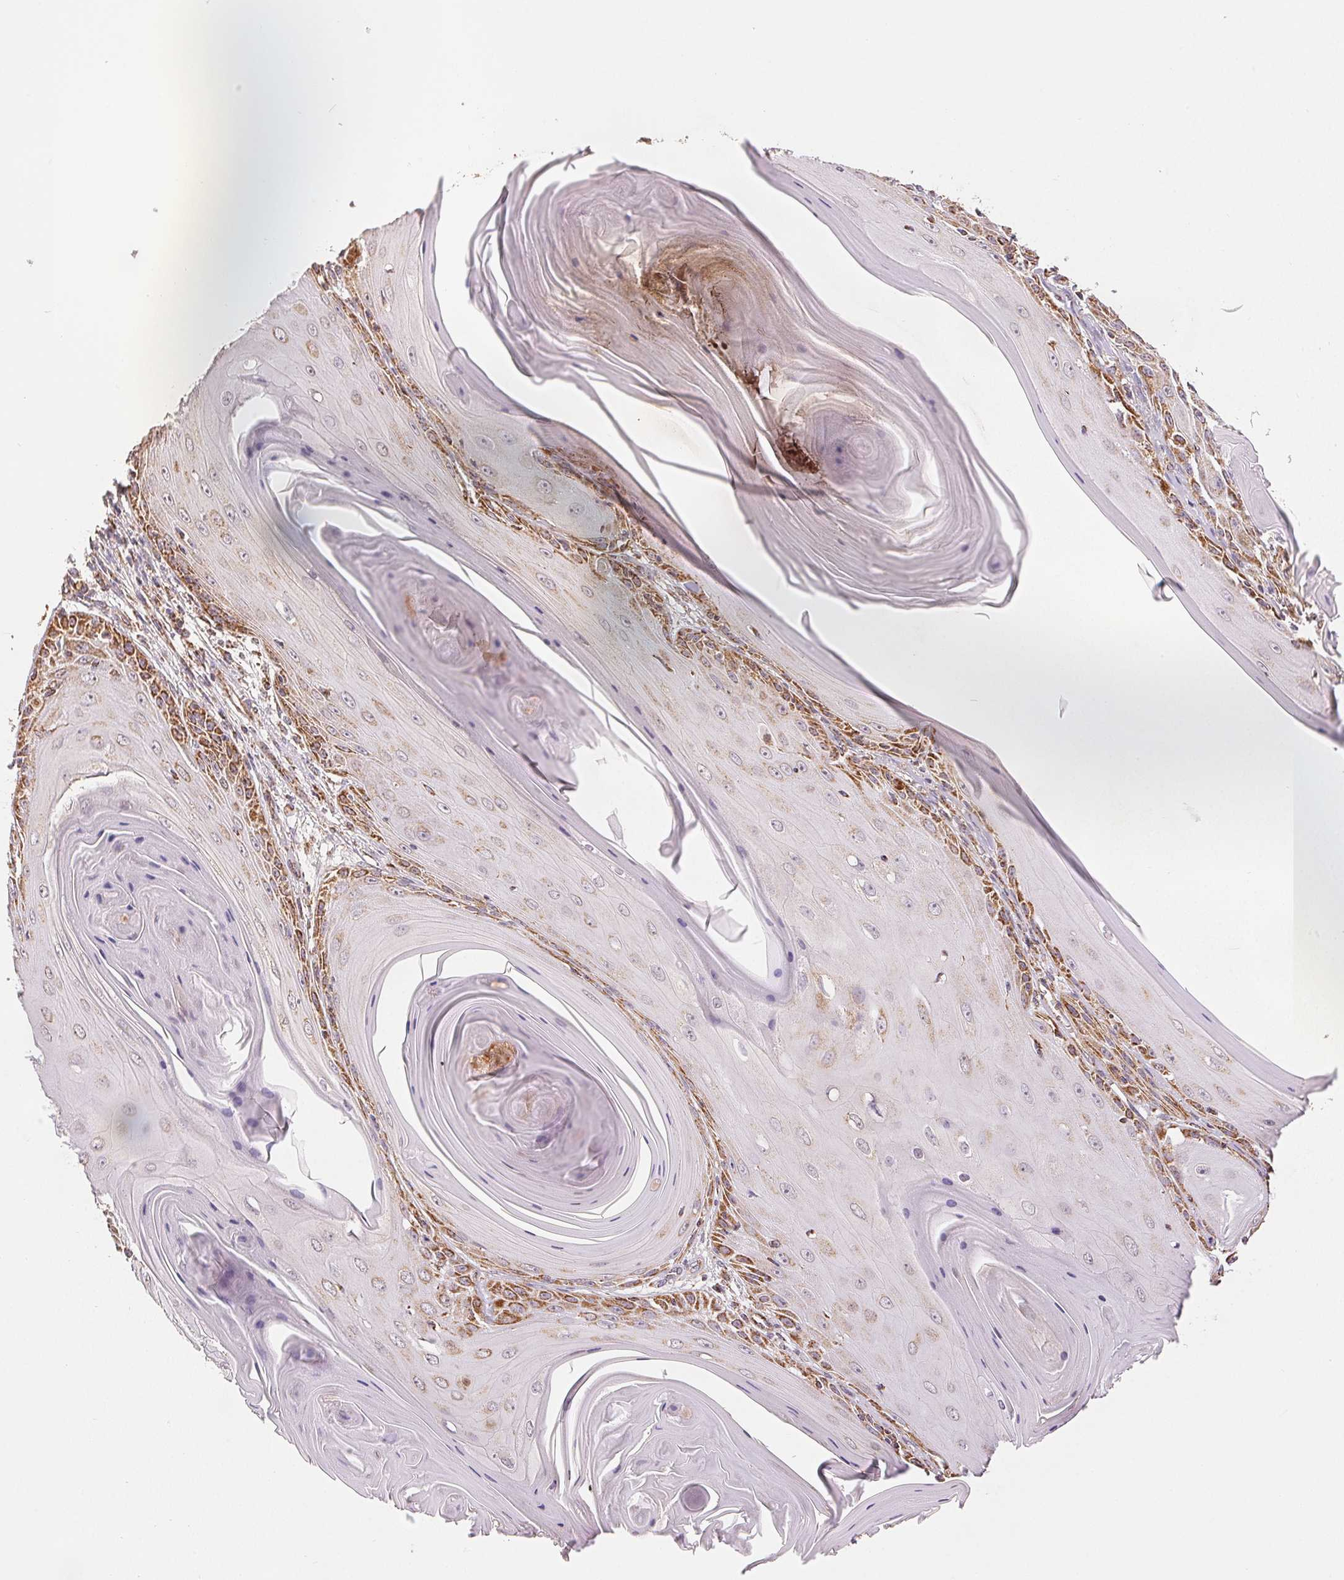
{"staining": {"intensity": "strong", "quantity": "<25%", "location": "cytoplasmic/membranous"}, "tissue": "skin cancer", "cell_type": "Tumor cells", "image_type": "cancer", "snomed": [{"axis": "morphology", "description": "Squamous cell carcinoma, NOS"}, {"axis": "topography", "description": "Skin"}, {"axis": "topography", "description": "Vulva"}], "caption": "Squamous cell carcinoma (skin) stained with DAB immunohistochemistry reveals medium levels of strong cytoplasmic/membranous expression in about <25% of tumor cells.", "gene": "SDHB", "patient": {"sex": "female", "age": 85}}